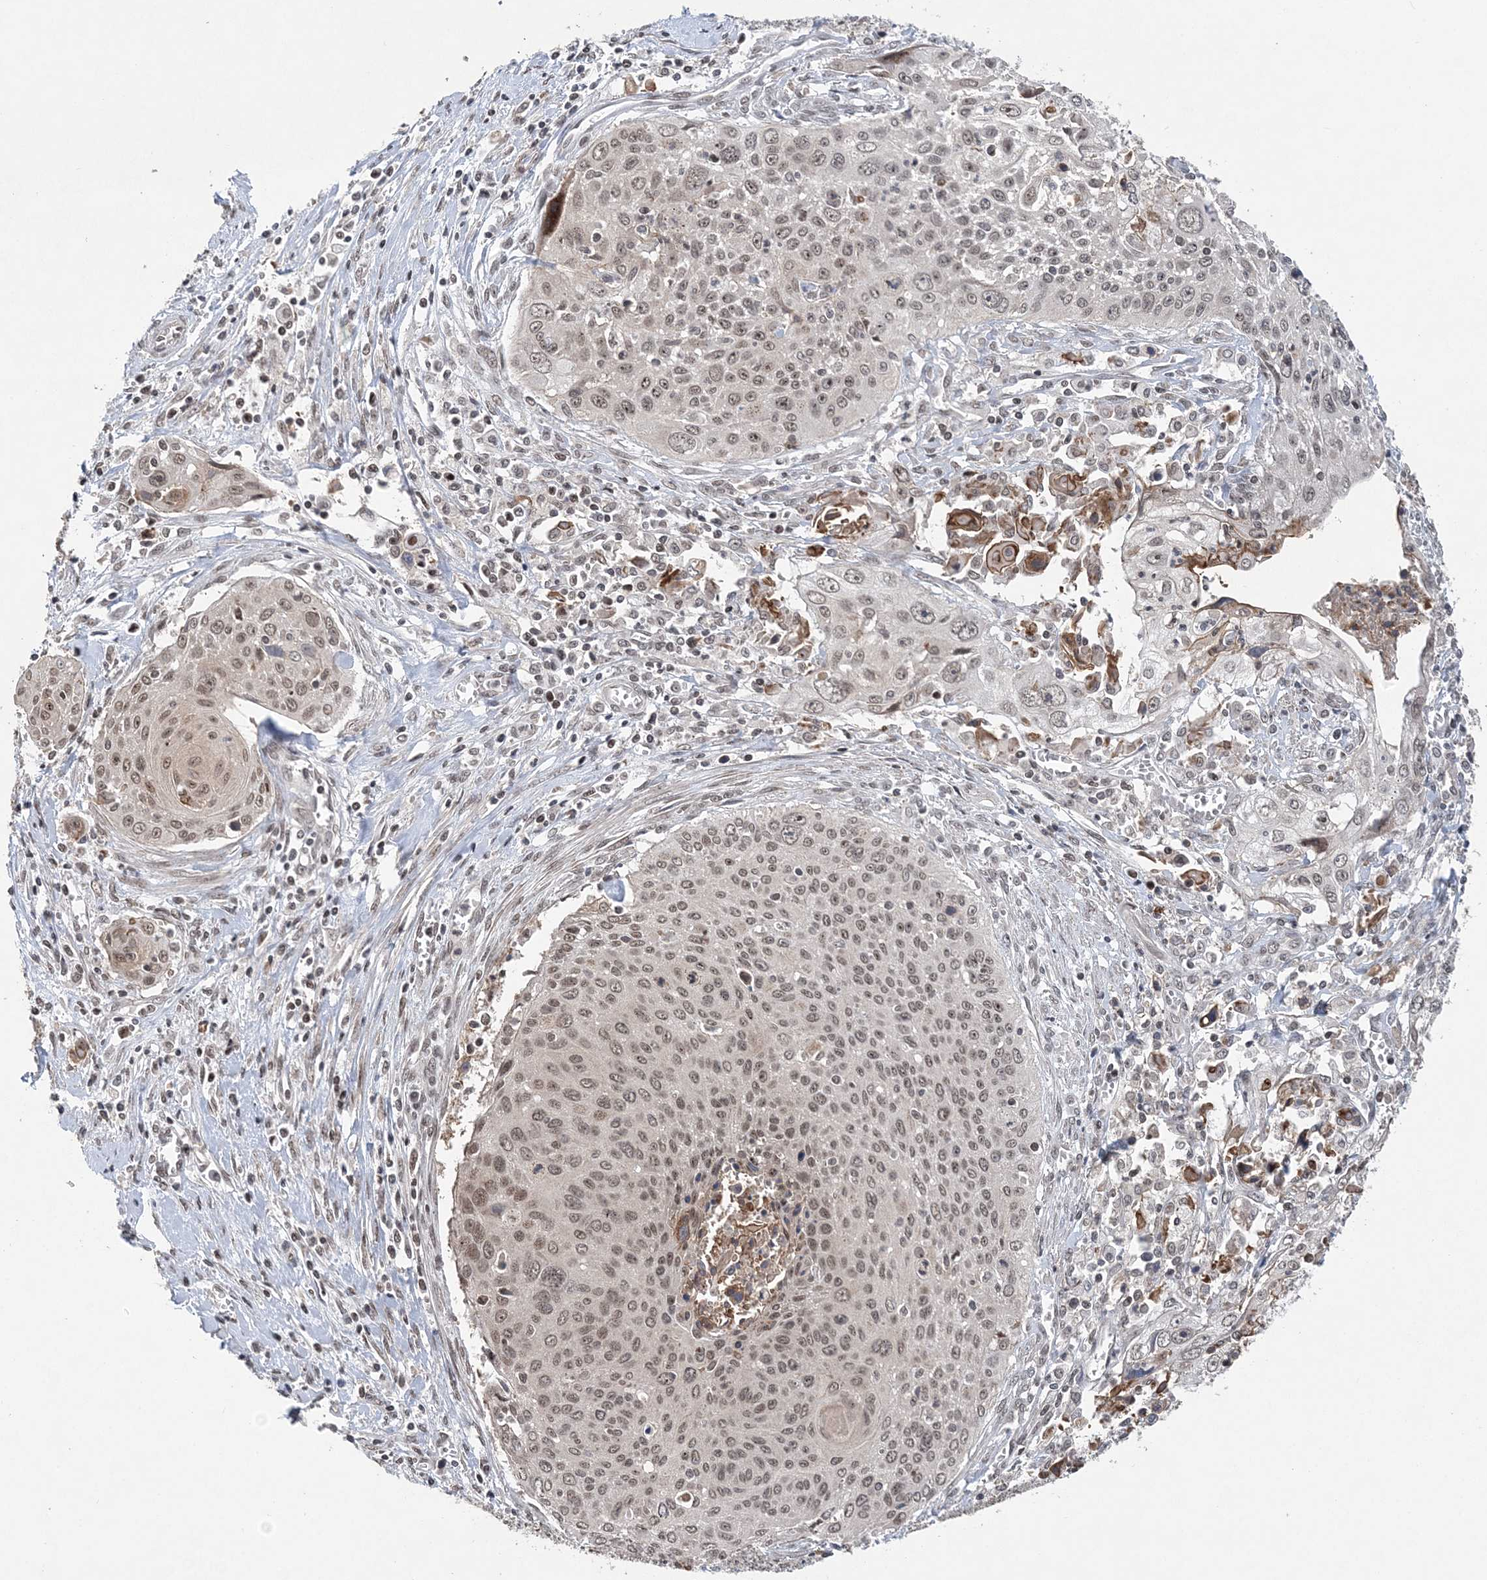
{"staining": {"intensity": "moderate", "quantity": ">75%", "location": "nuclear"}, "tissue": "cervical cancer", "cell_type": "Tumor cells", "image_type": "cancer", "snomed": [{"axis": "morphology", "description": "Squamous cell carcinoma, NOS"}, {"axis": "topography", "description": "Cervix"}], "caption": "Human cervical cancer stained with a brown dye displays moderate nuclear positive expression in approximately >75% of tumor cells.", "gene": "CCDC152", "patient": {"sex": "female", "age": 55}}